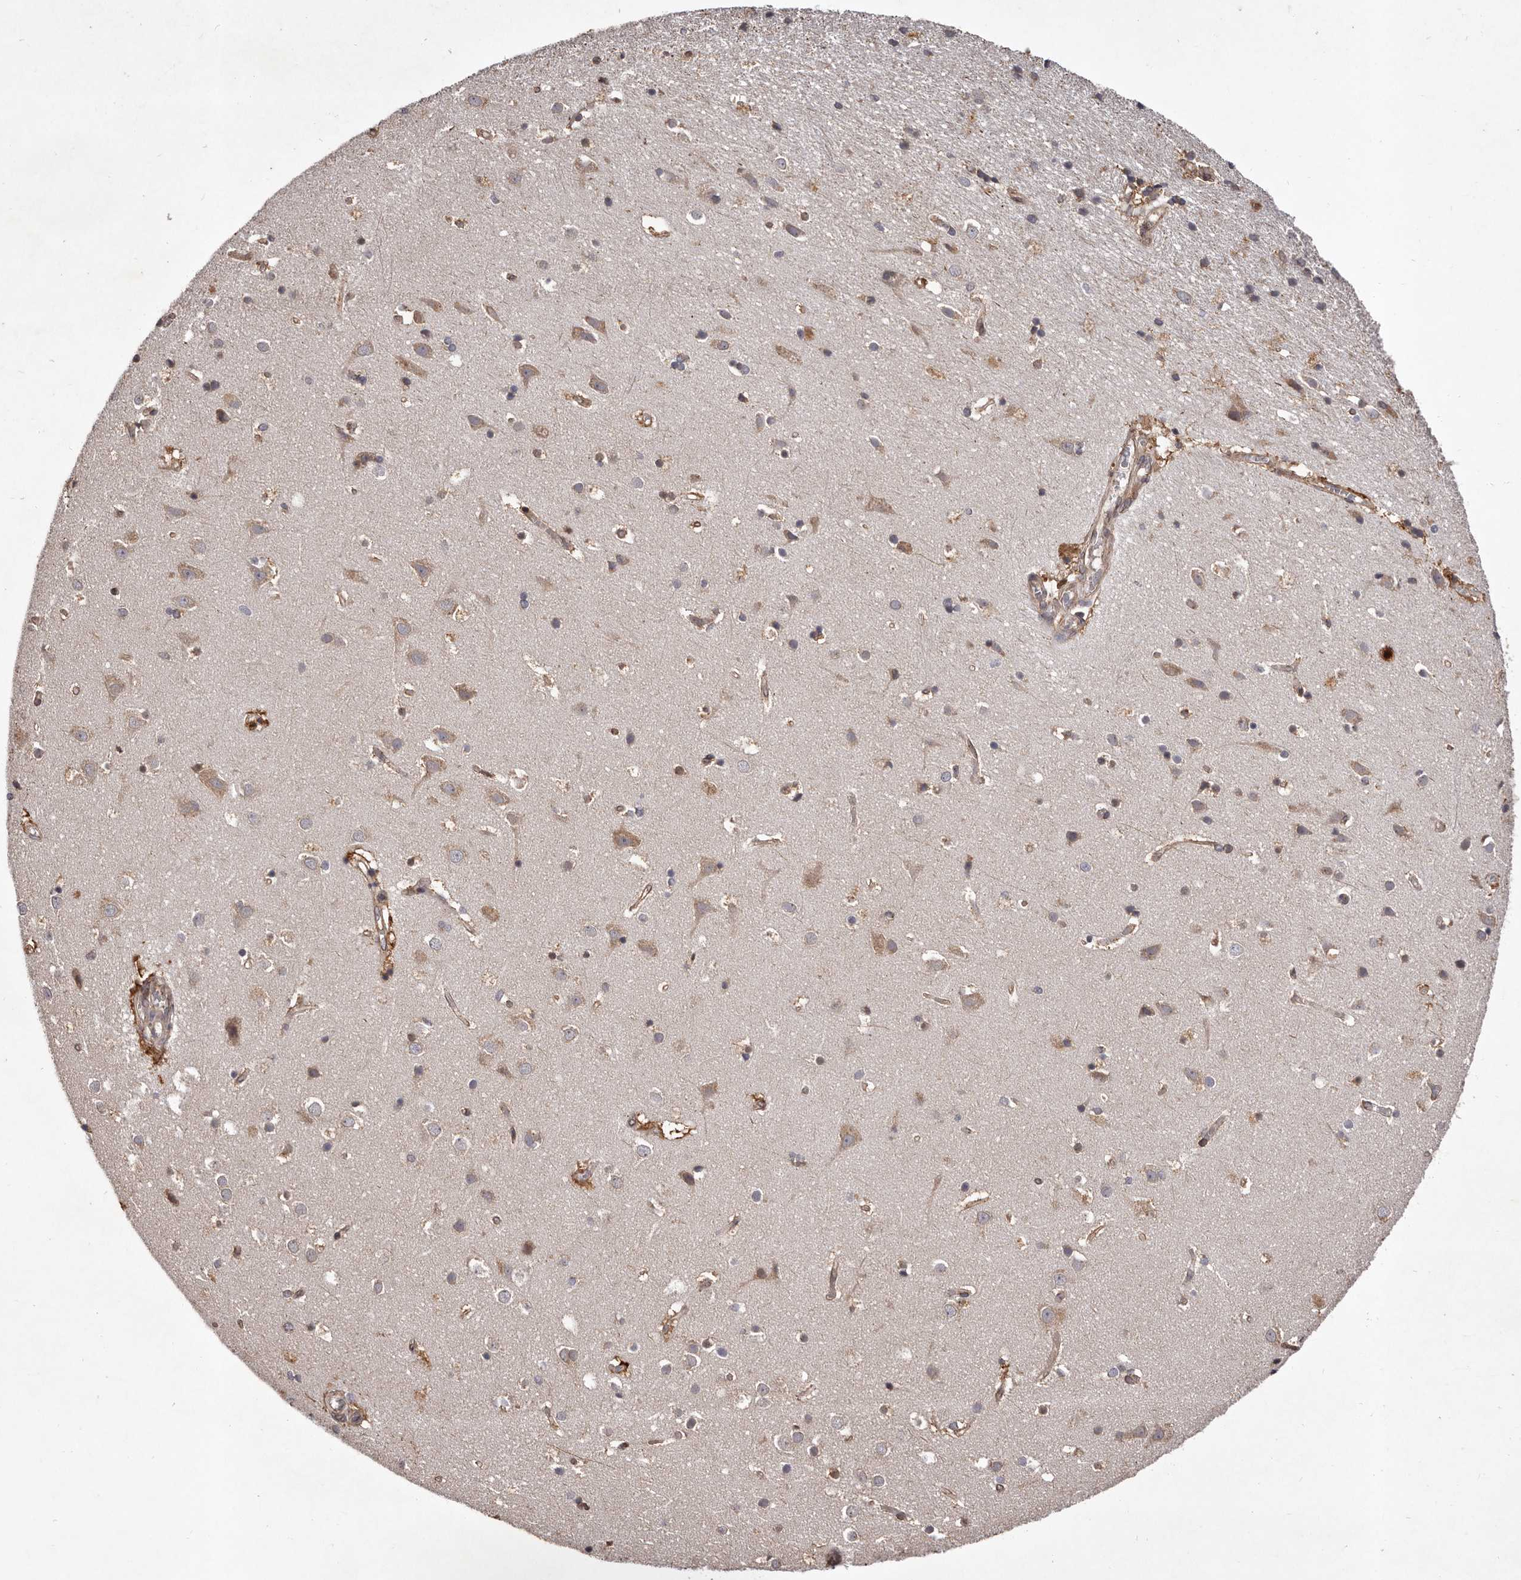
{"staining": {"intensity": "moderate", "quantity": ">75%", "location": "cytoplasmic/membranous"}, "tissue": "cerebral cortex", "cell_type": "Endothelial cells", "image_type": "normal", "snomed": [{"axis": "morphology", "description": "Normal tissue, NOS"}, {"axis": "topography", "description": "Cerebral cortex"}], "caption": "The immunohistochemical stain highlights moderate cytoplasmic/membranous expression in endothelial cells of benign cerebral cortex.", "gene": "GADD45B", "patient": {"sex": "male", "age": 54}}